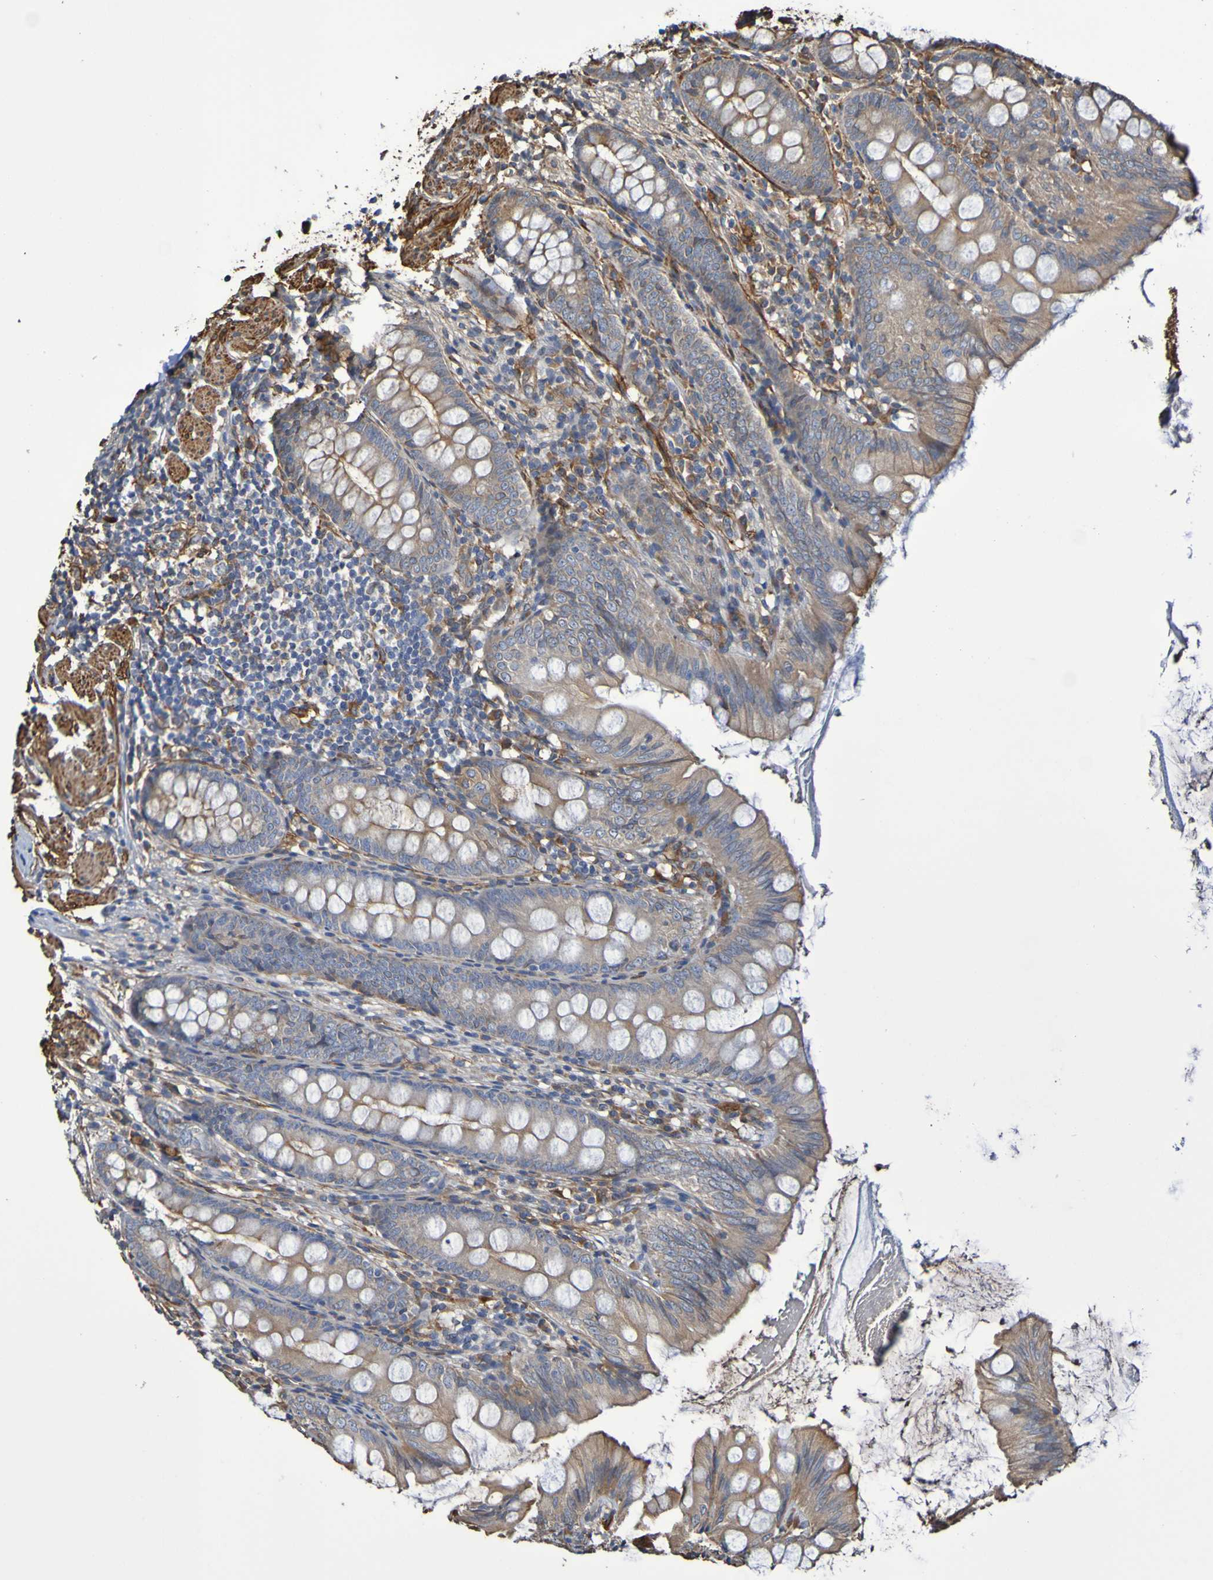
{"staining": {"intensity": "moderate", "quantity": "25%-75%", "location": "cytoplasmic/membranous"}, "tissue": "appendix", "cell_type": "Glandular cells", "image_type": "normal", "snomed": [{"axis": "morphology", "description": "Normal tissue, NOS"}, {"axis": "topography", "description": "Appendix"}], "caption": "Brown immunohistochemical staining in unremarkable appendix demonstrates moderate cytoplasmic/membranous expression in about 25%-75% of glandular cells.", "gene": "RAB11A", "patient": {"sex": "female", "age": 77}}